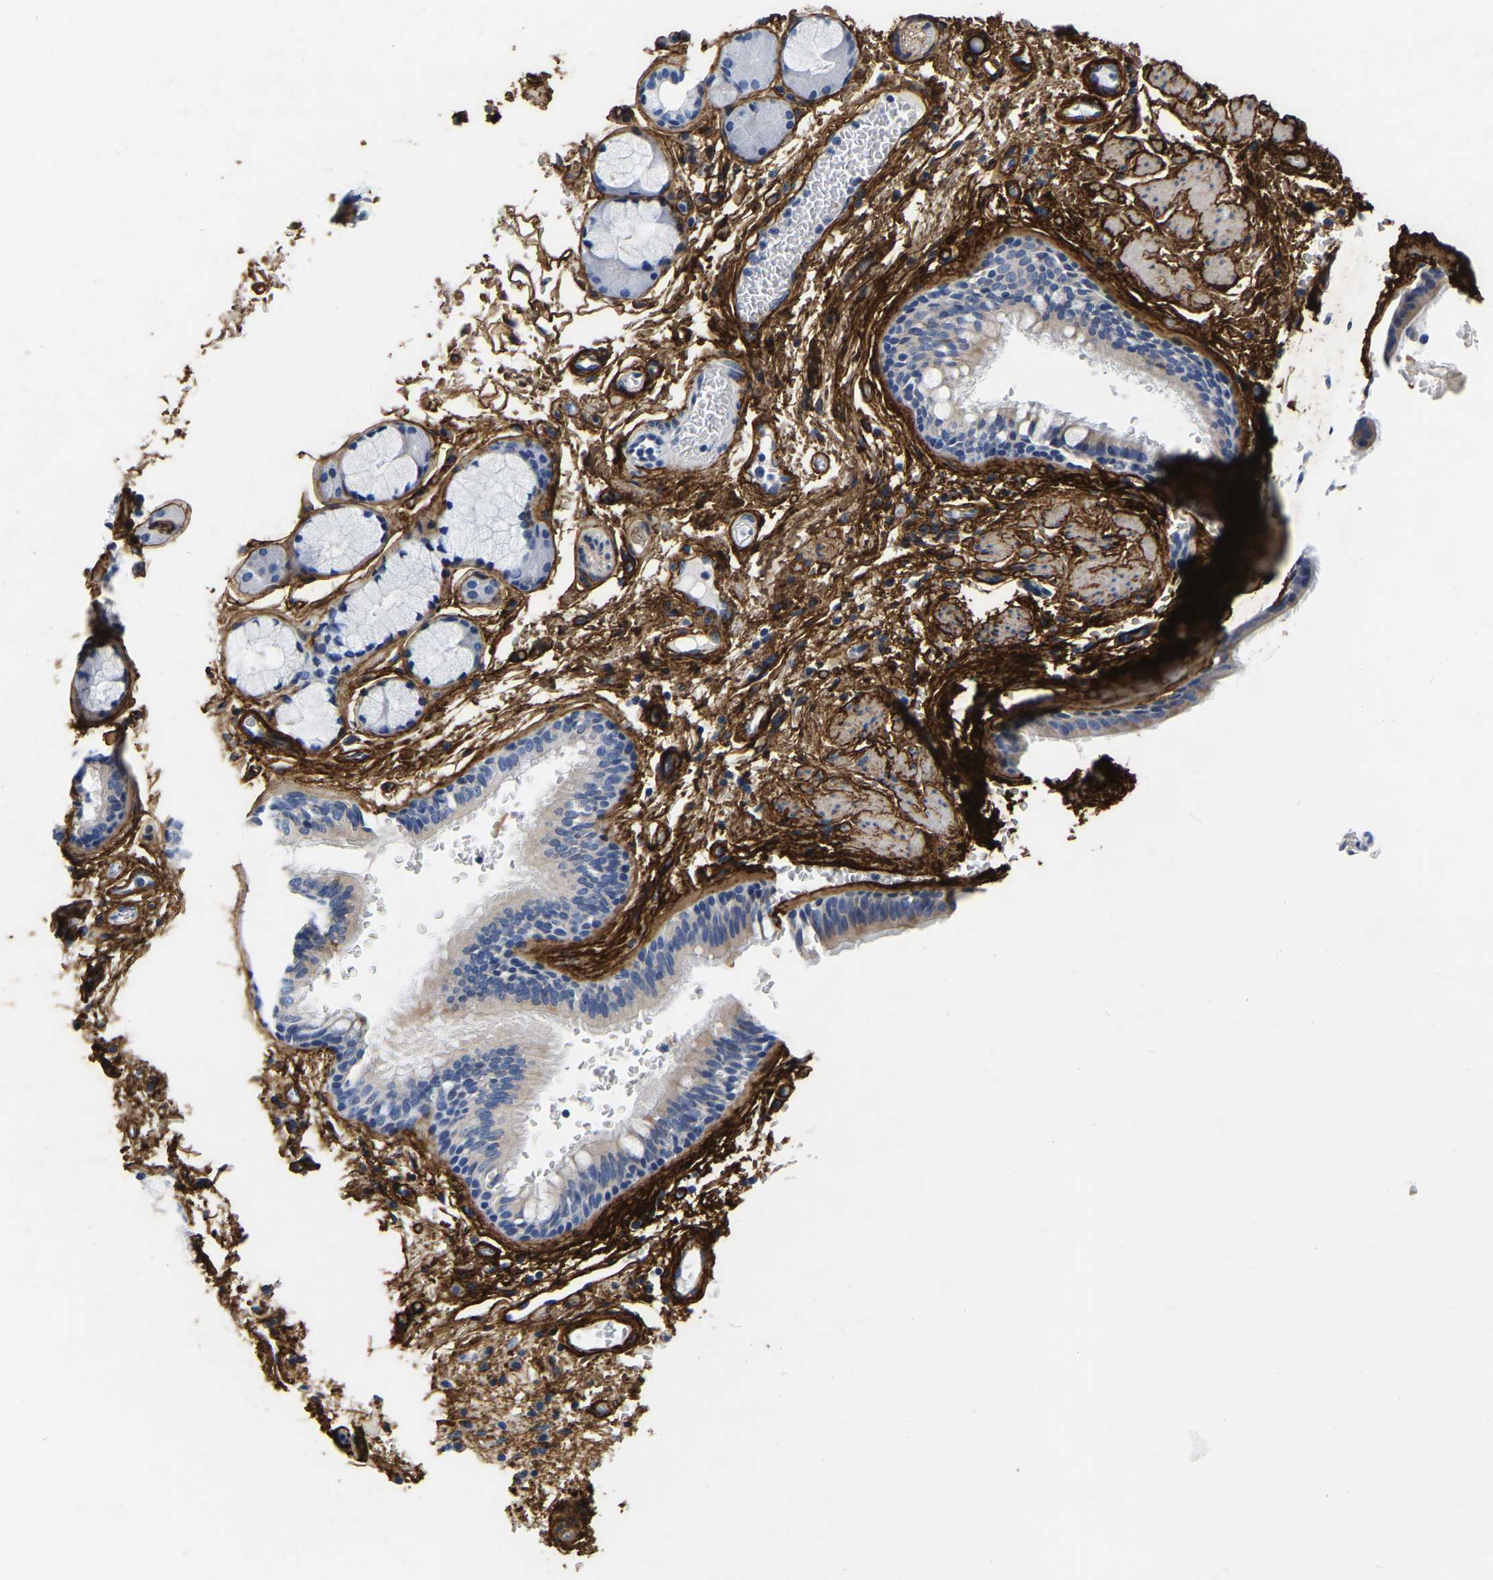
{"staining": {"intensity": "weak", "quantity": "<25%", "location": "cytoplasmic/membranous"}, "tissue": "bronchus", "cell_type": "Respiratory epithelial cells", "image_type": "normal", "snomed": [{"axis": "morphology", "description": "Normal tissue, NOS"}, {"axis": "topography", "description": "Cartilage tissue"}], "caption": "There is no significant positivity in respiratory epithelial cells of bronchus.", "gene": "COL6A1", "patient": {"sex": "female", "age": 63}}